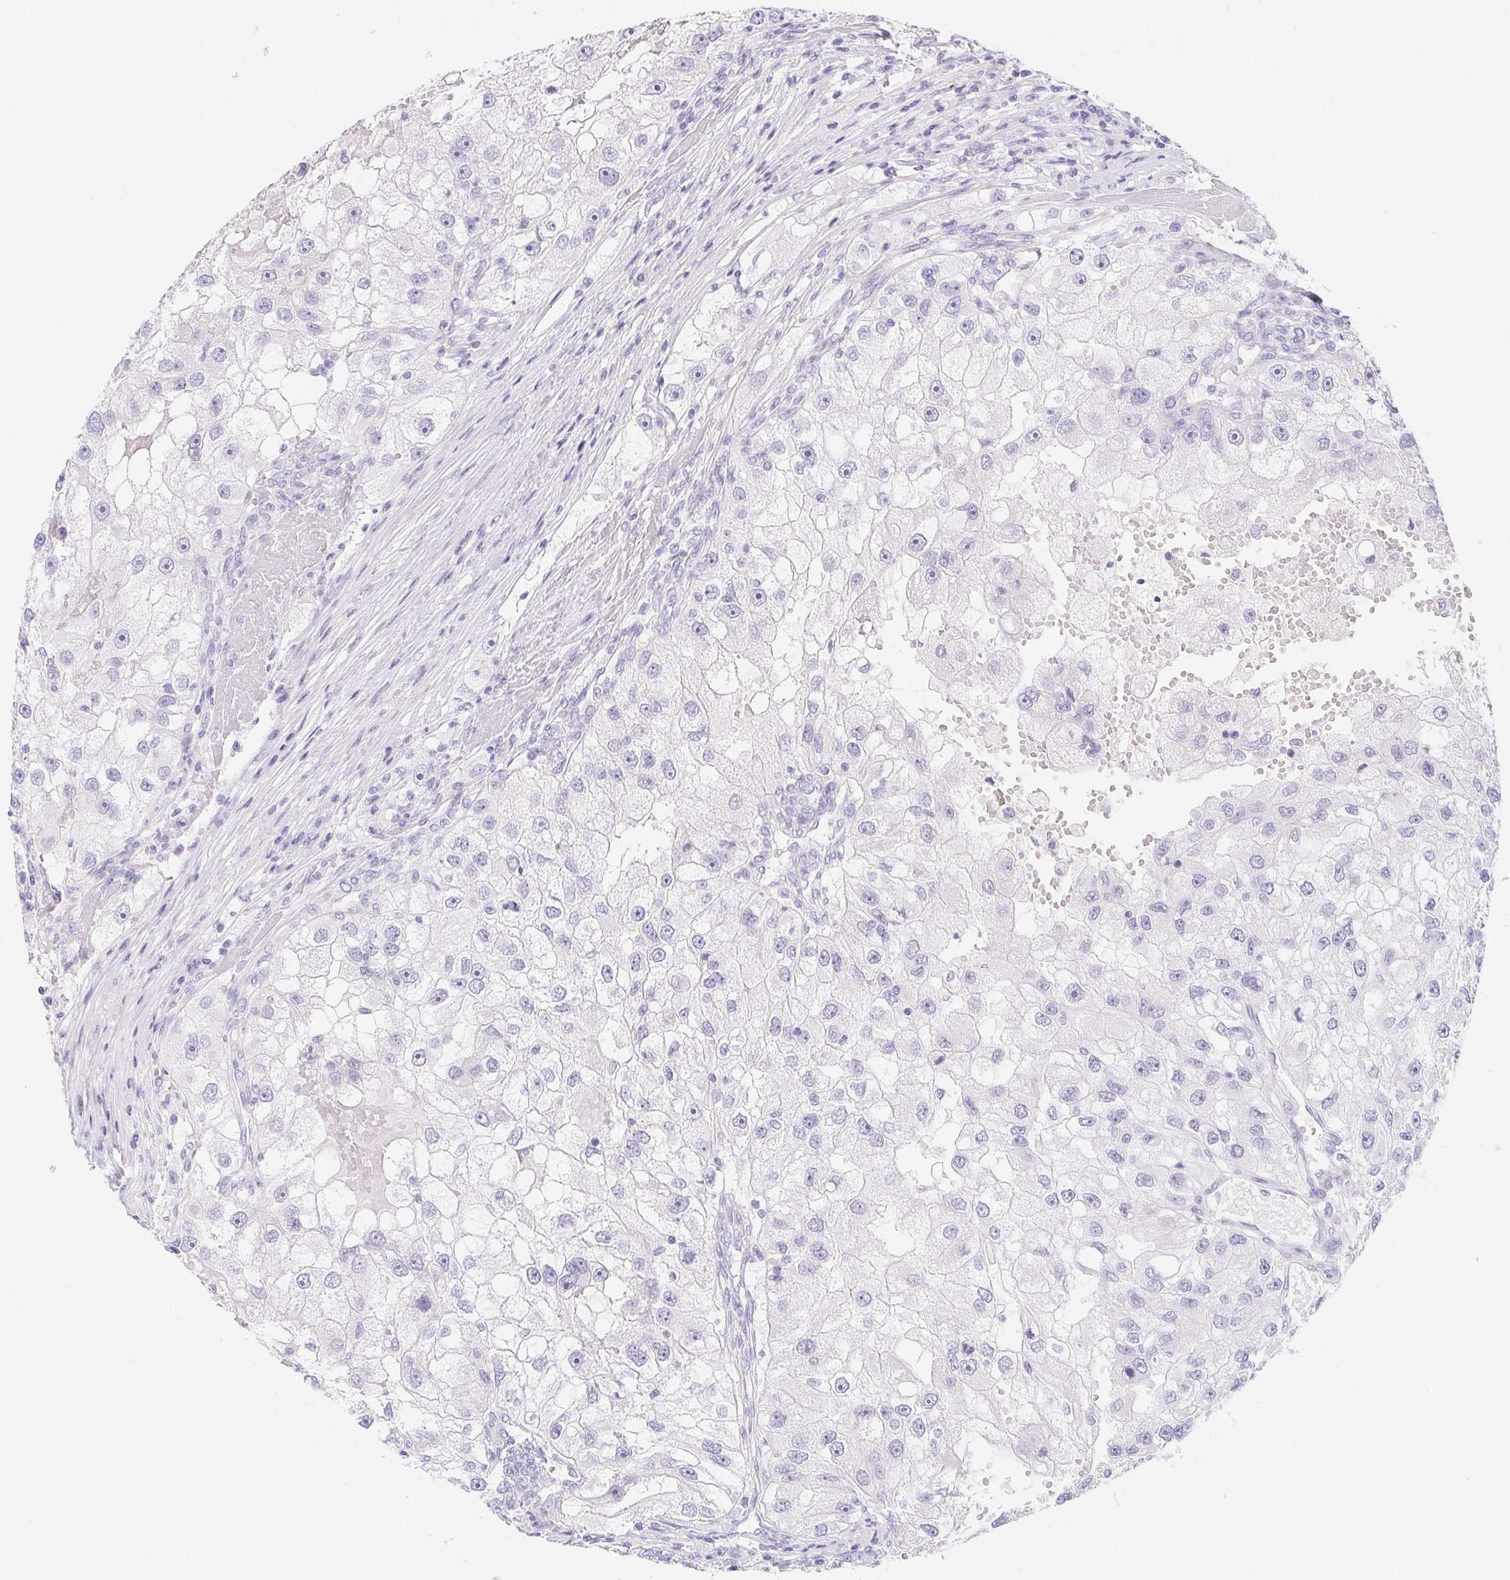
{"staining": {"intensity": "negative", "quantity": "none", "location": "none"}, "tissue": "renal cancer", "cell_type": "Tumor cells", "image_type": "cancer", "snomed": [{"axis": "morphology", "description": "Adenocarcinoma, NOS"}, {"axis": "topography", "description": "Kidney"}], "caption": "Micrograph shows no significant protein staining in tumor cells of adenocarcinoma (renal). (DAB (3,3'-diaminobenzidine) immunohistochemistry (IHC) with hematoxylin counter stain).", "gene": "CYP21A2", "patient": {"sex": "male", "age": 63}}